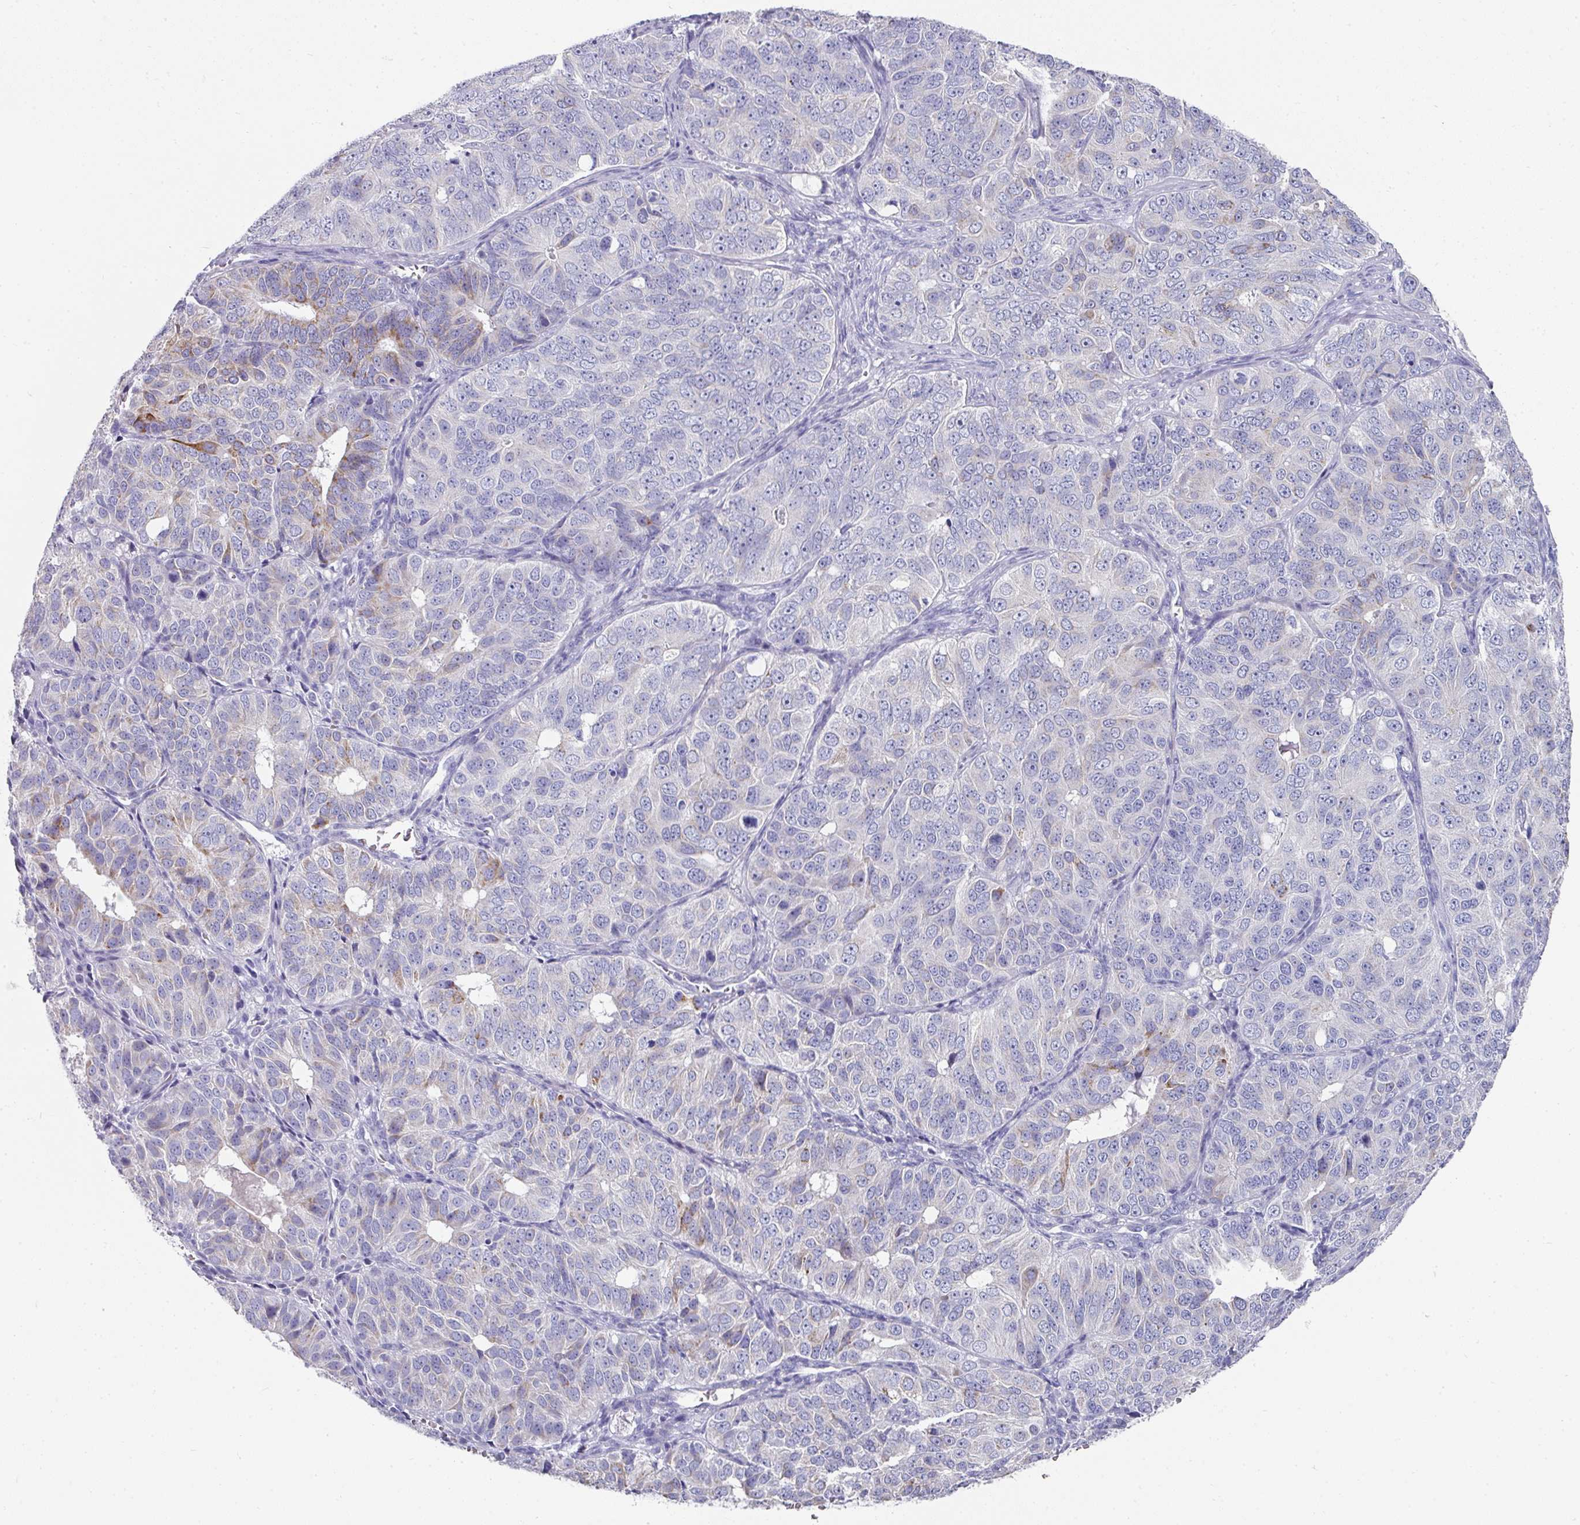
{"staining": {"intensity": "moderate", "quantity": "<25%", "location": "cytoplasmic/membranous"}, "tissue": "ovarian cancer", "cell_type": "Tumor cells", "image_type": "cancer", "snomed": [{"axis": "morphology", "description": "Carcinoma, endometroid"}, {"axis": "topography", "description": "Ovary"}], "caption": "Immunohistochemical staining of human endometroid carcinoma (ovarian) exhibits low levels of moderate cytoplasmic/membranous expression in about <25% of tumor cells.", "gene": "SETBP1", "patient": {"sex": "female", "age": 51}}